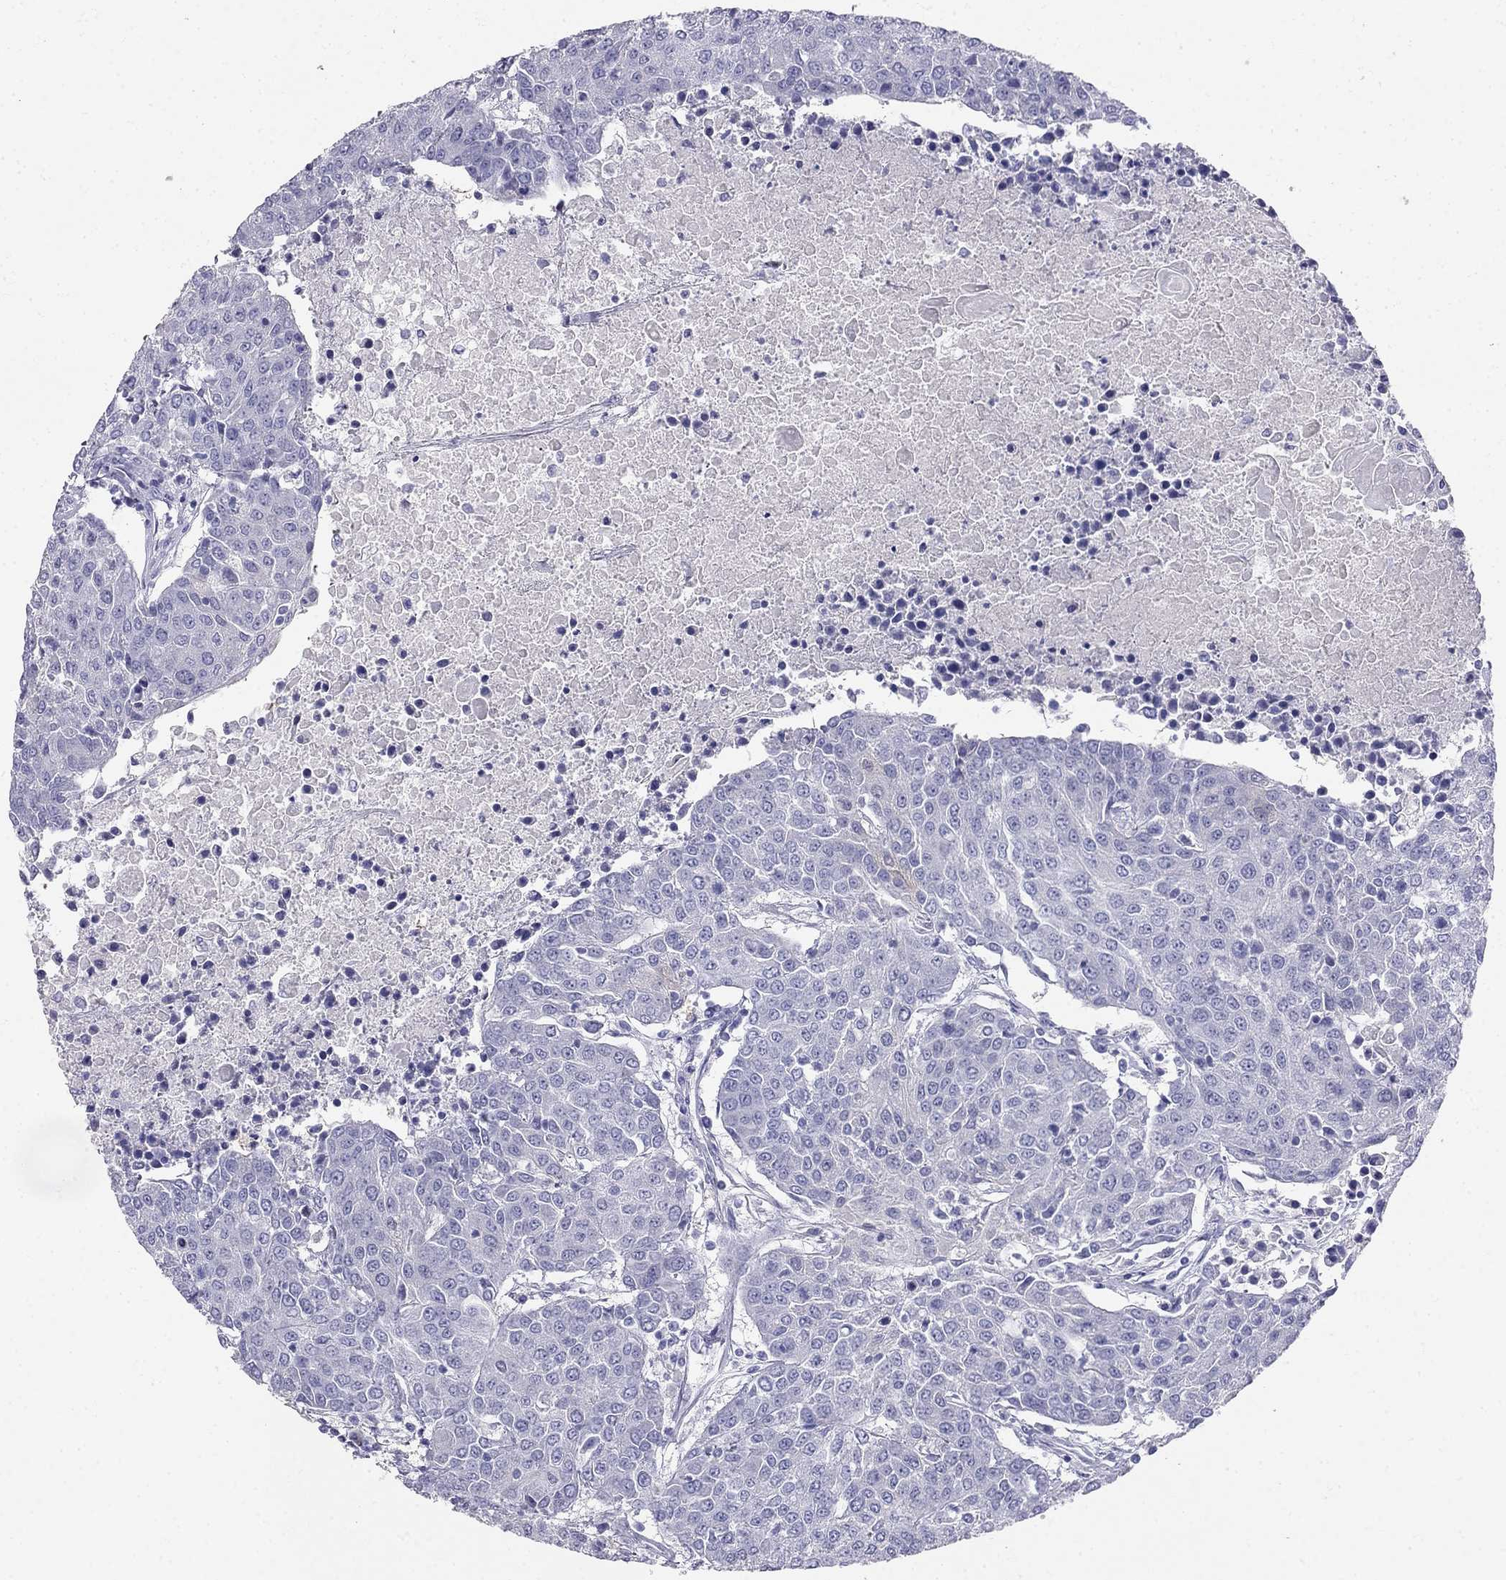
{"staining": {"intensity": "negative", "quantity": "none", "location": "none"}, "tissue": "urothelial cancer", "cell_type": "Tumor cells", "image_type": "cancer", "snomed": [{"axis": "morphology", "description": "Urothelial carcinoma, High grade"}, {"axis": "topography", "description": "Urinary bladder"}], "caption": "High magnification brightfield microscopy of urothelial cancer stained with DAB (brown) and counterstained with hematoxylin (blue): tumor cells show no significant positivity.", "gene": "RFLNA", "patient": {"sex": "female", "age": 85}}